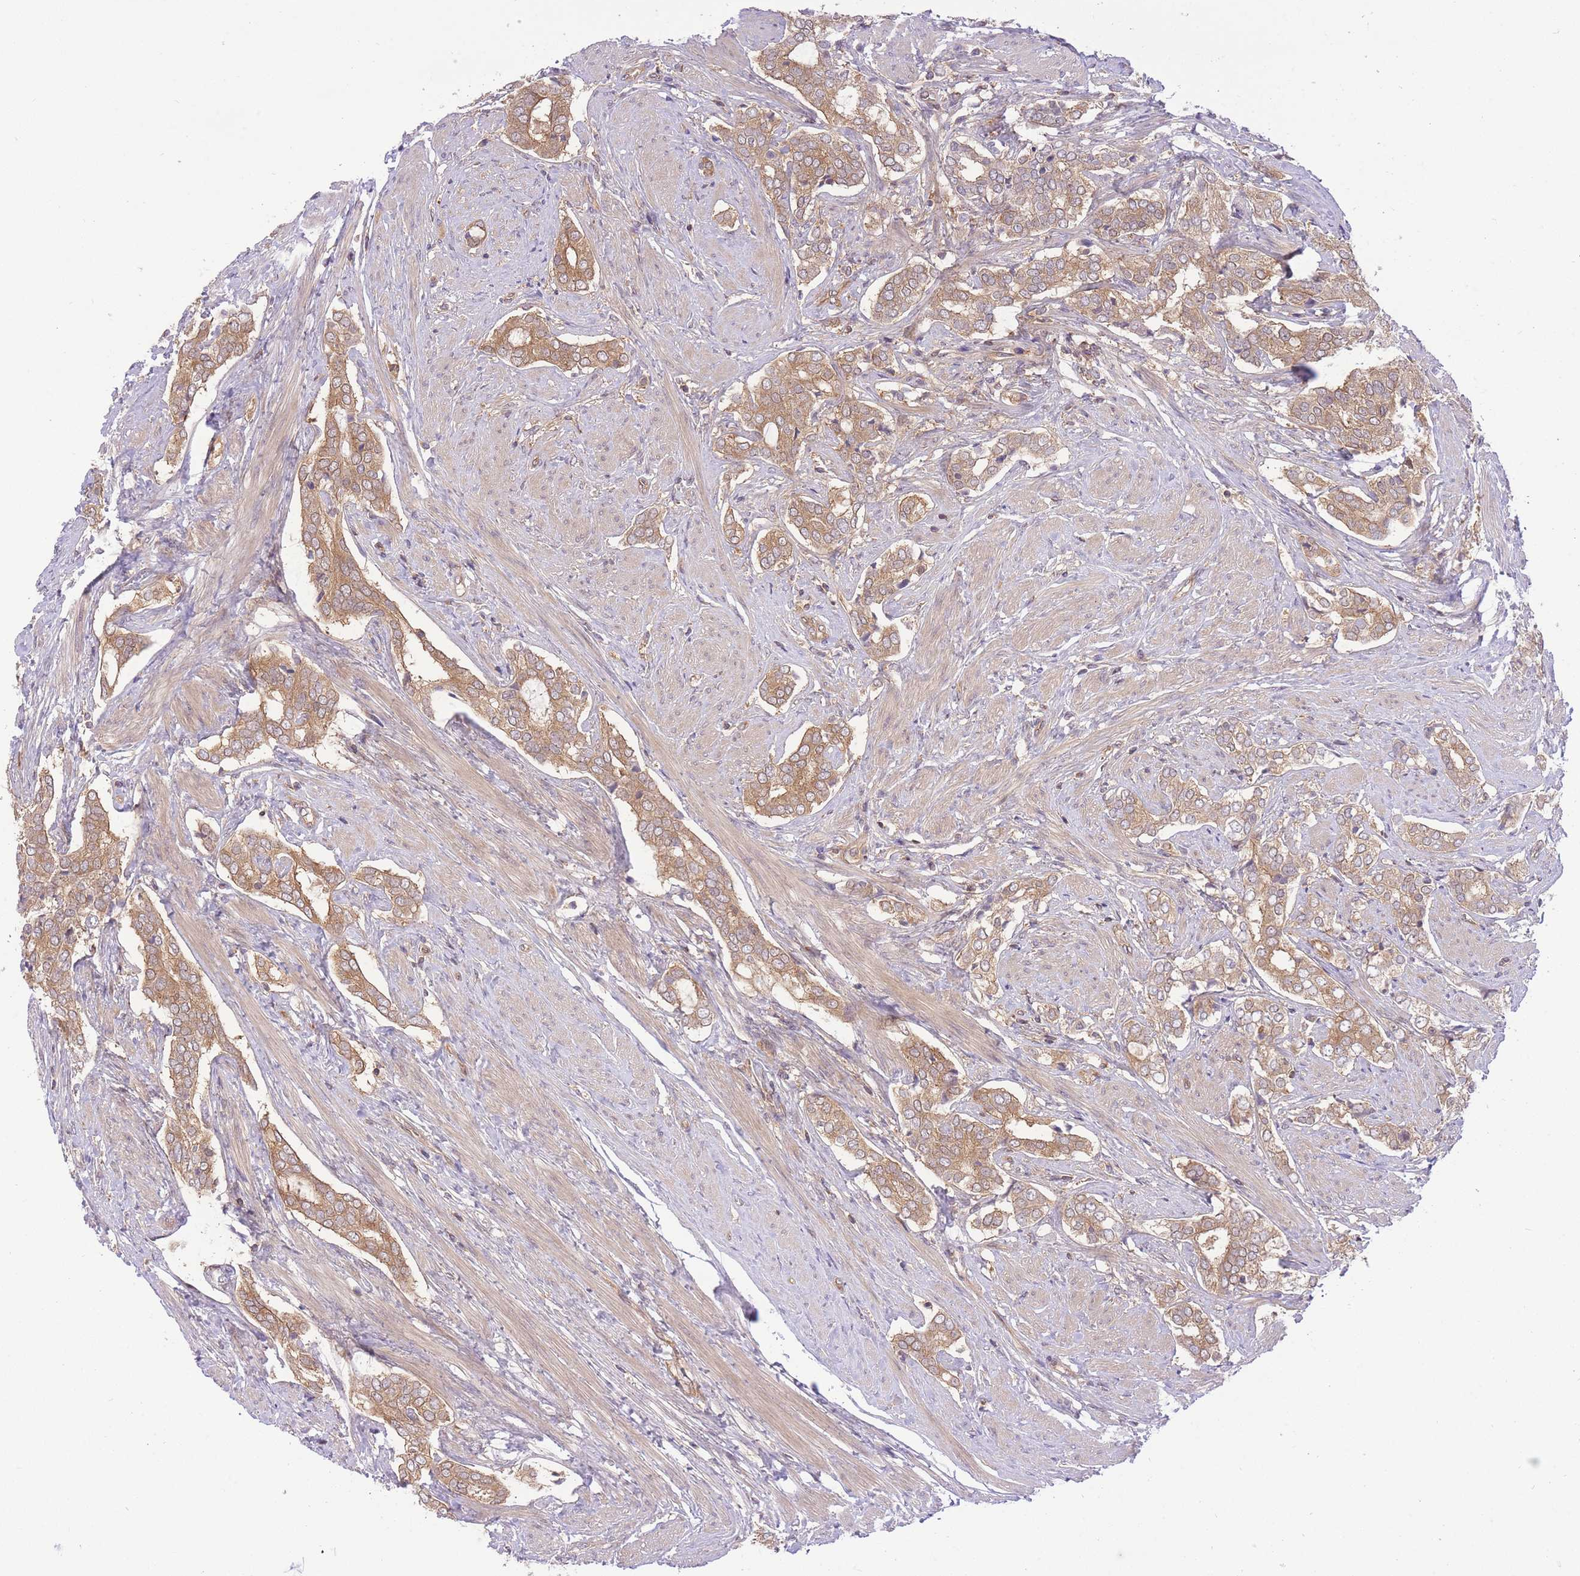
{"staining": {"intensity": "moderate", "quantity": ">75%", "location": "cytoplasmic/membranous,nuclear"}, "tissue": "prostate cancer", "cell_type": "Tumor cells", "image_type": "cancer", "snomed": [{"axis": "morphology", "description": "Adenocarcinoma, High grade"}, {"axis": "topography", "description": "Prostate"}], "caption": "Approximately >75% of tumor cells in human prostate cancer (adenocarcinoma (high-grade)) show moderate cytoplasmic/membranous and nuclear protein expression as visualized by brown immunohistochemical staining.", "gene": "PREP", "patient": {"sex": "male", "age": 71}}